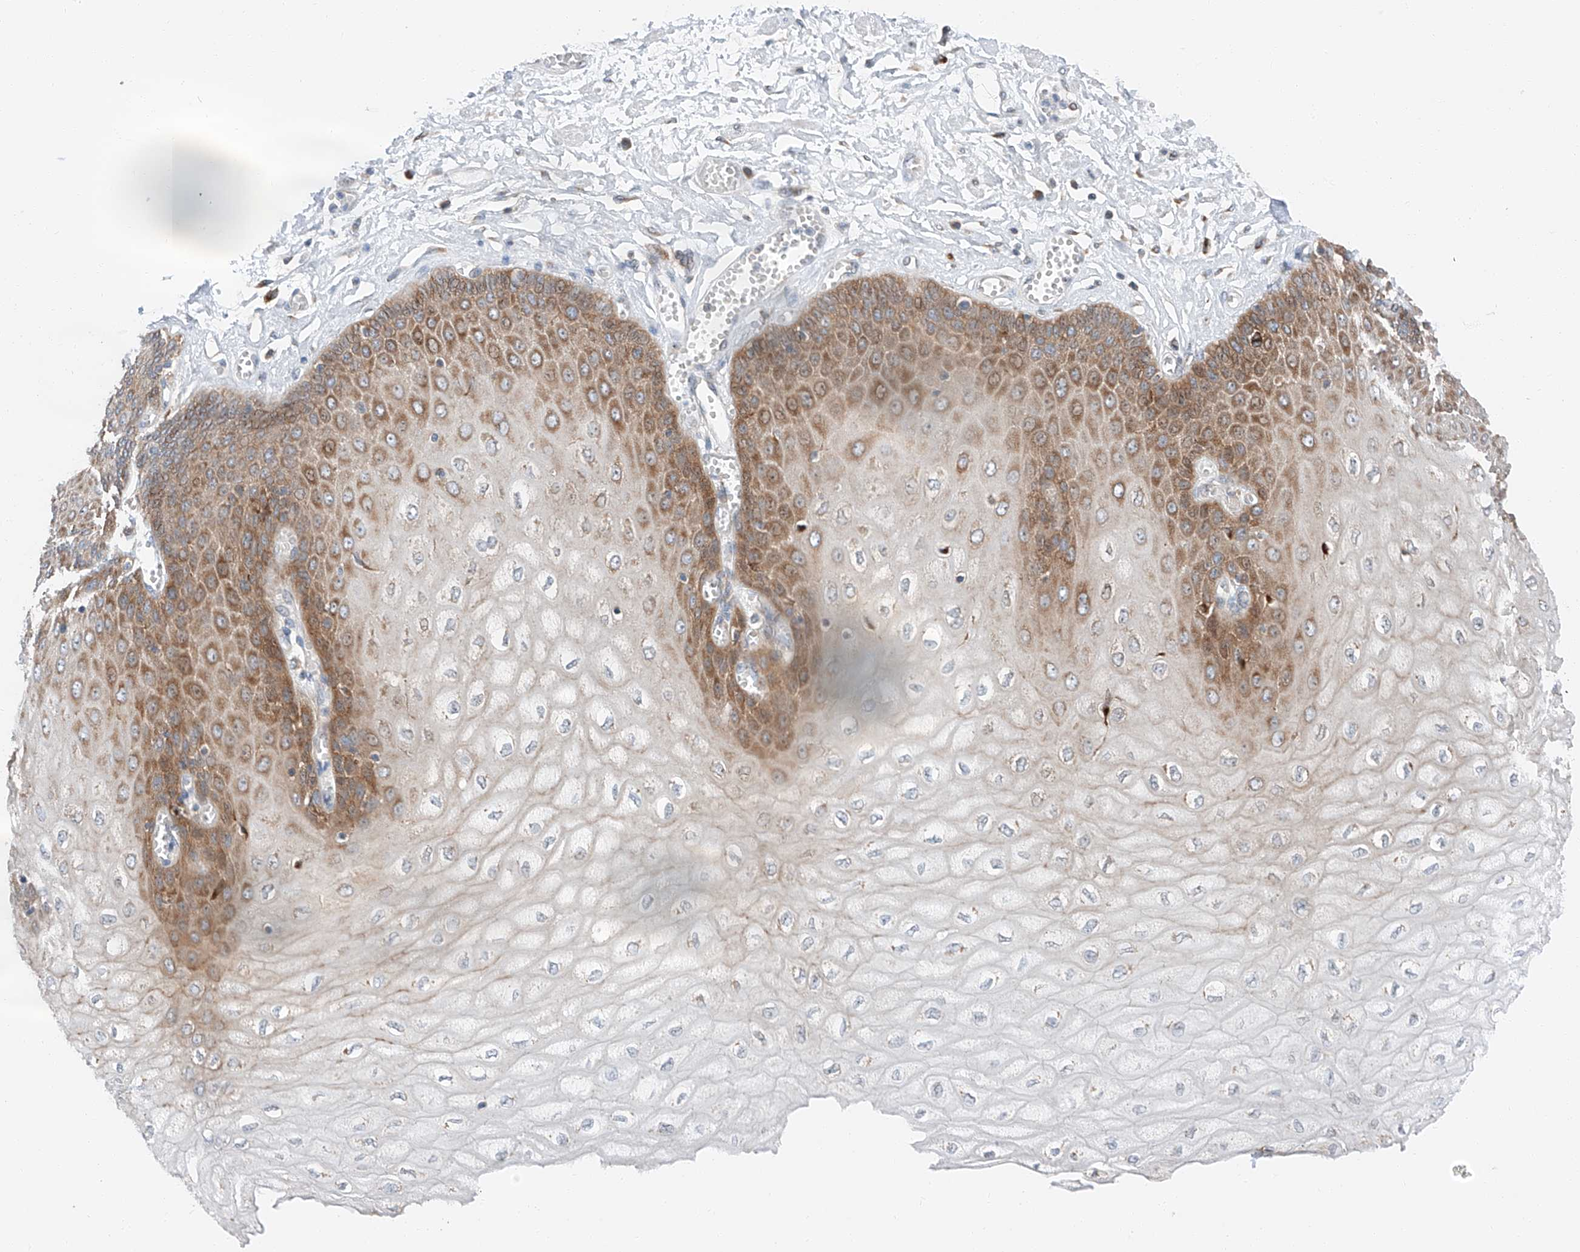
{"staining": {"intensity": "moderate", "quantity": "25%-75%", "location": "cytoplasmic/membranous"}, "tissue": "esophagus", "cell_type": "Squamous epithelial cells", "image_type": "normal", "snomed": [{"axis": "morphology", "description": "Normal tissue, NOS"}, {"axis": "topography", "description": "Esophagus"}], "caption": "Immunohistochemical staining of benign esophagus demonstrates medium levels of moderate cytoplasmic/membranous expression in approximately 25%-75% of squamous epithelial cells.", "gene": "ZC3H15", "patient": {"sex": "male", "age": 60}}